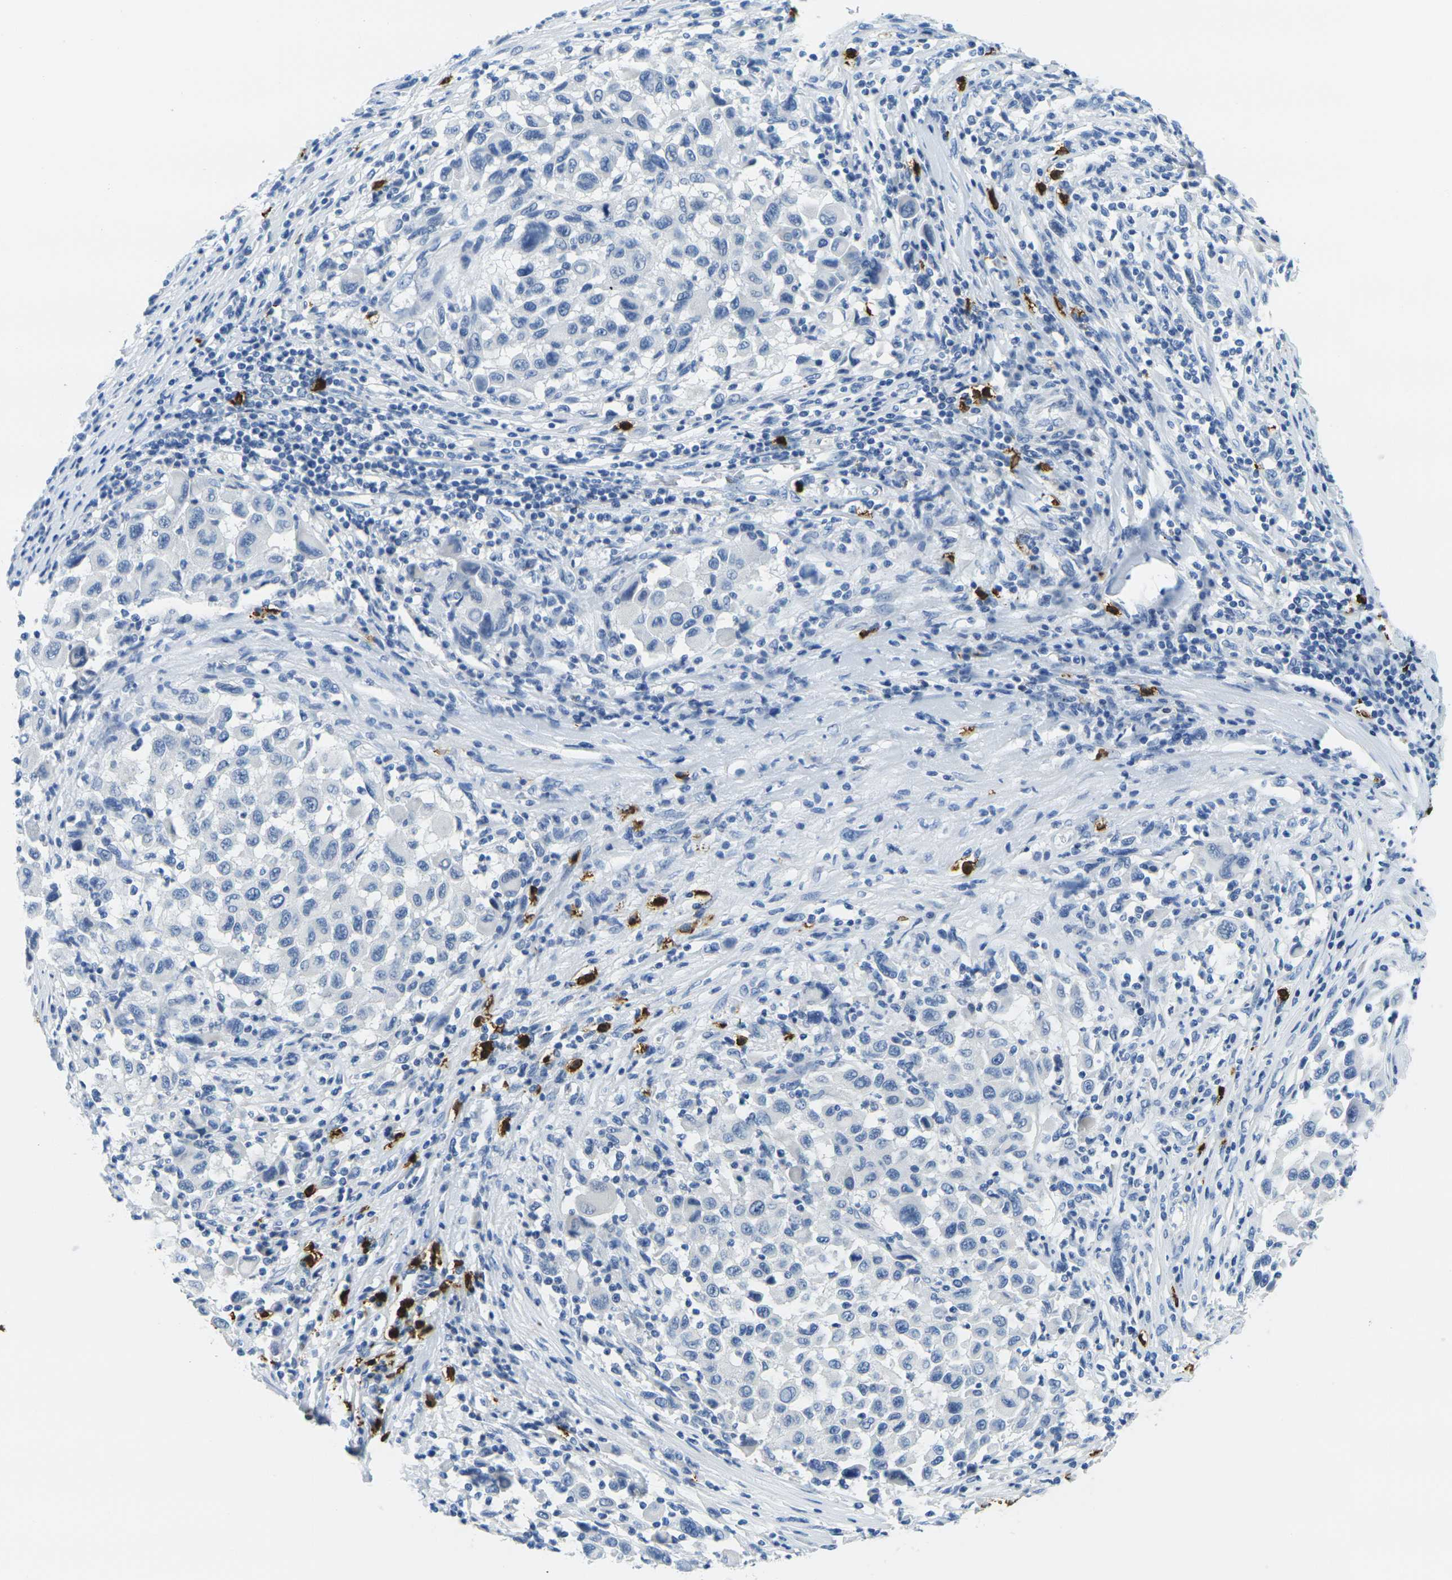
{"staining": {"intensity": "negative", "quantity": "none", "location": "none"}, "tissue": "melanoma", "cell_type": "Tumor cells", "image_type": "cancer", "snomed": [{"axis": "morphology", "description": "Malignant melanoma, Metastatic site"}, {"axis": "topography", "description": "Lymph node"}], "caption": "Immunohistochemical staining of malignant melanoma (metastatic site) exhibits no significant expression in tumor cells.", "gene": "GPR15", "patient": {"sex": "male", "age": 61}}